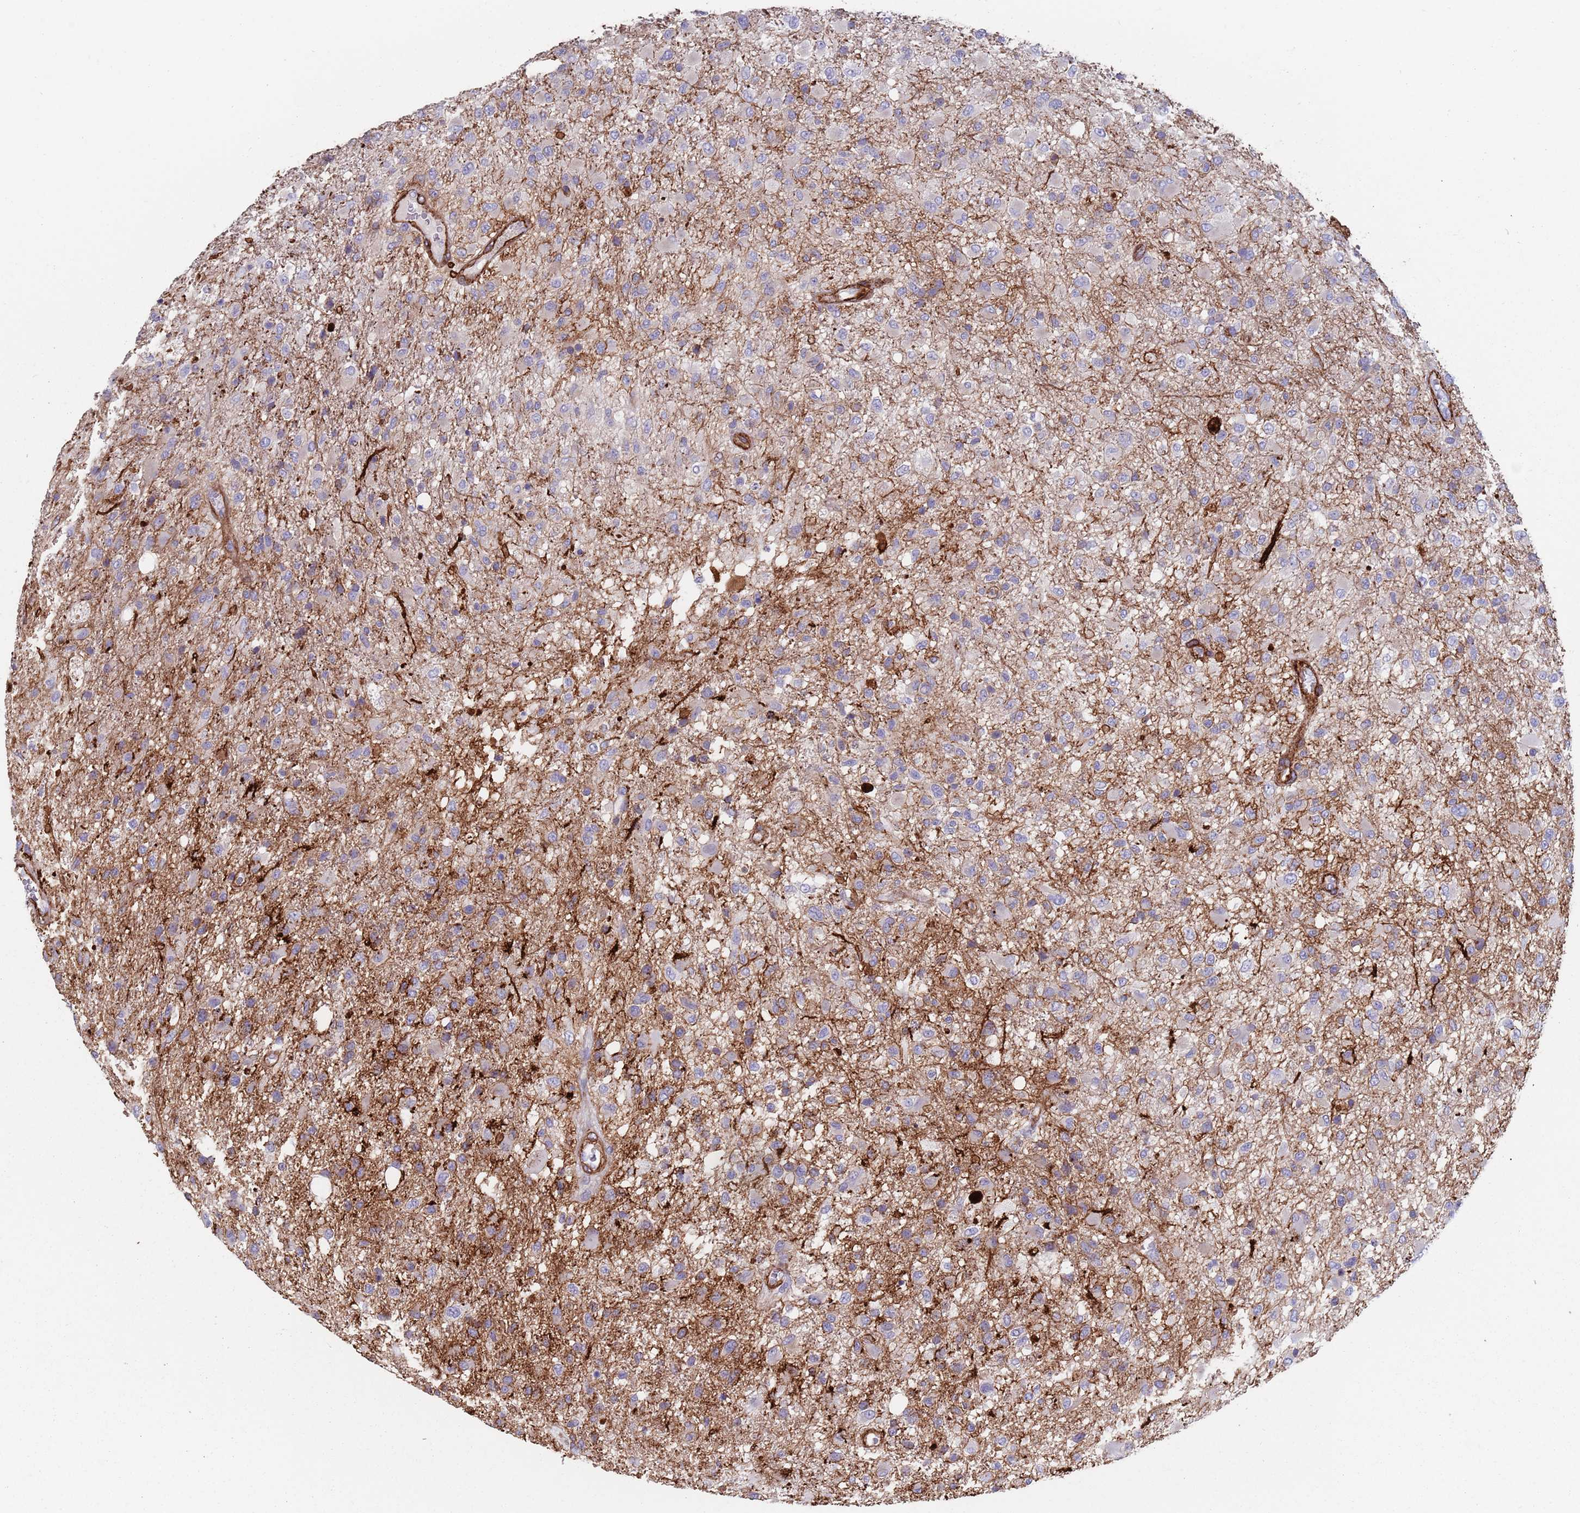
{"staining": {"intensity": "negative", "quantity": "none", "location": "none"}, "tissue": "glioma", "cell_type": "Tumor cells", "image_type": "cancer", "snomed": [{"axis": "morphology", "description": "Glioma, malignant, High grade"}, {"axis": "topography", "description": "Brain"}], "caption": "Immunohistochemistry photomicrograph of neoplastic tissue: glioma stained with DAB shows no significant protein staining in tumor cells. (Immunohistochemistry, brightfield microscopy, high magnification).", "gene": "RNF144A", "patient": {"sex": "female", "age": 74}}